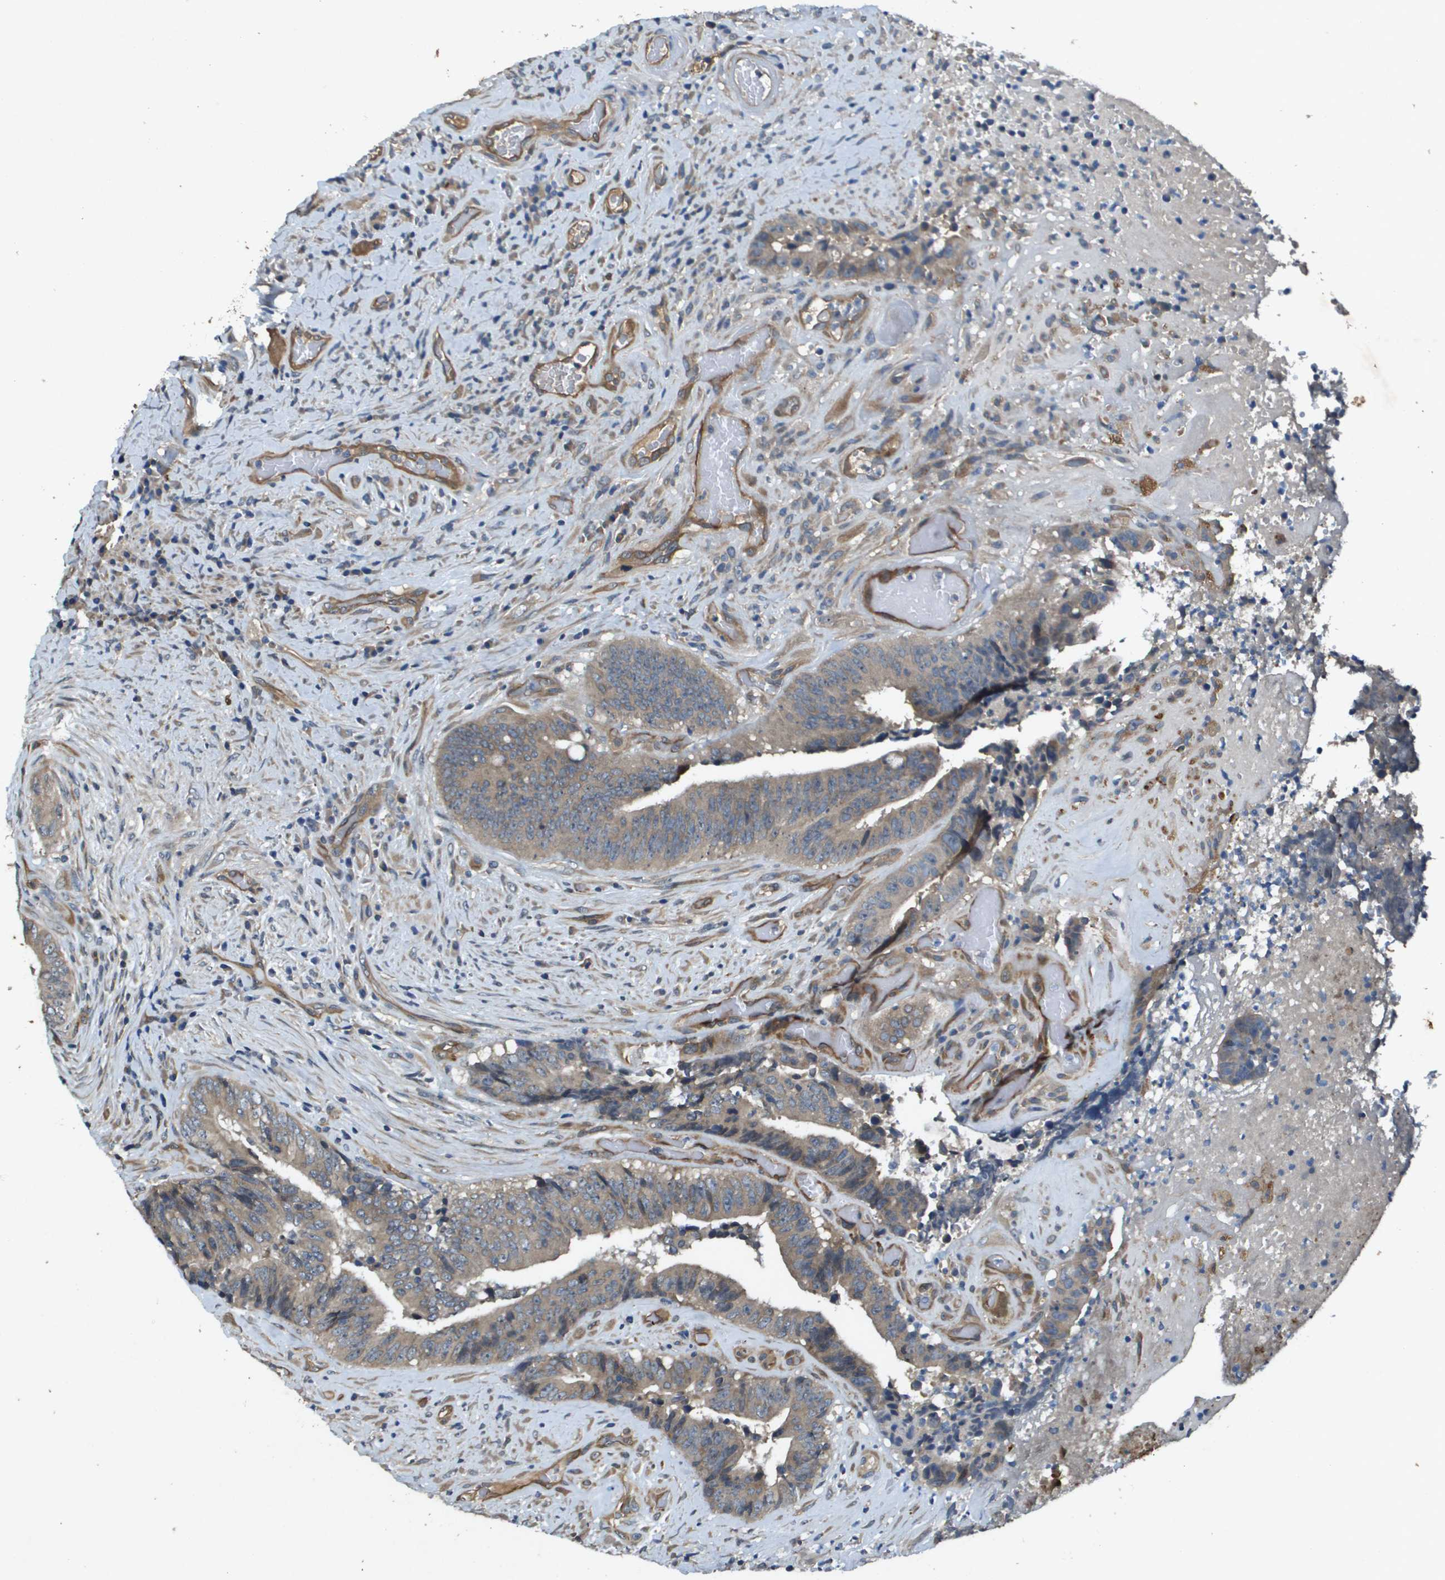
{"staining": {"intensity": "moderate", "quantity": ">75%", "location": "cytoplasmic/membranous"}, "tissue": "colorectal cancer", "cell_type": "Tumor cells", "image_type": "cancer", "snomed": [{"axis": "morphology", "description": "Adenocarcinoma, NOS"}, {"axis": "topography", "description": "Rectum"}], "caption": "Colorectal adenocarcinoma stained with a protein marker demonstrates moderate staining in tumor cells.", "gene": "PGAP3", "patient": {"sex": "male", "age": 72}}